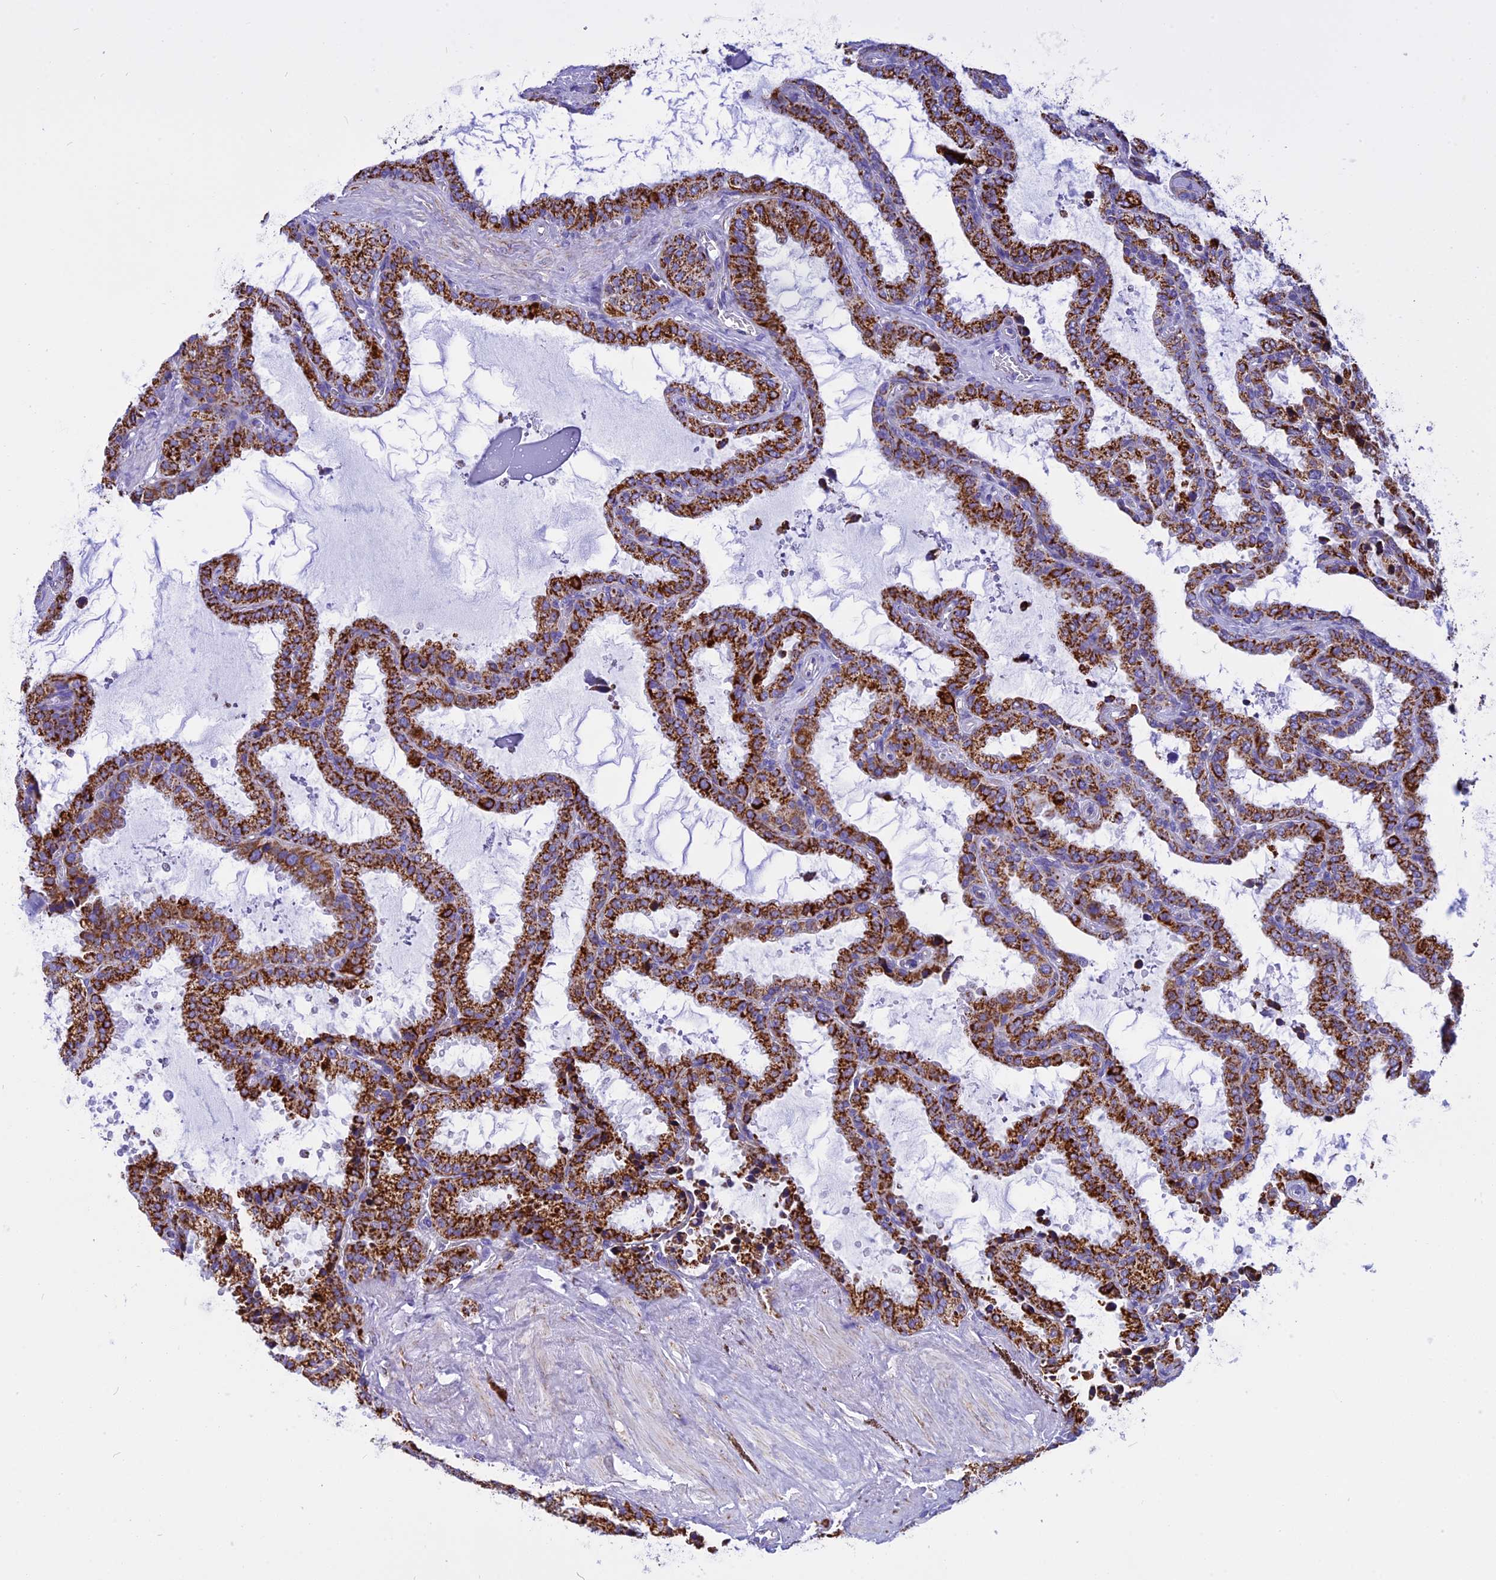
{"staining": {"intensity": "strong", "quantity": ">75%", "location": "cytoplasmic/membranous"}, "tissue": "seminal vesicle", "cell_type": "Glandular cells", "image_type": "normal", "snomed": [{"axis": "morphology", "description": "Normal tissue, NOS"}, {"axis": "topography", "description": "Seminal veicle"}], "caption": "Unremarkable seminal vesicle was stained to show a protein in brown. There is high levels of strong cytoplasmic/membranous positivity in about >75% of glandular cells. The protein is stained brown, and the nuclei are stained in blue (DAB IHC with brightfield microscopy, high magnification).", "gene": "VDAC2", "patient": {"sex": "male", "age": 46}}